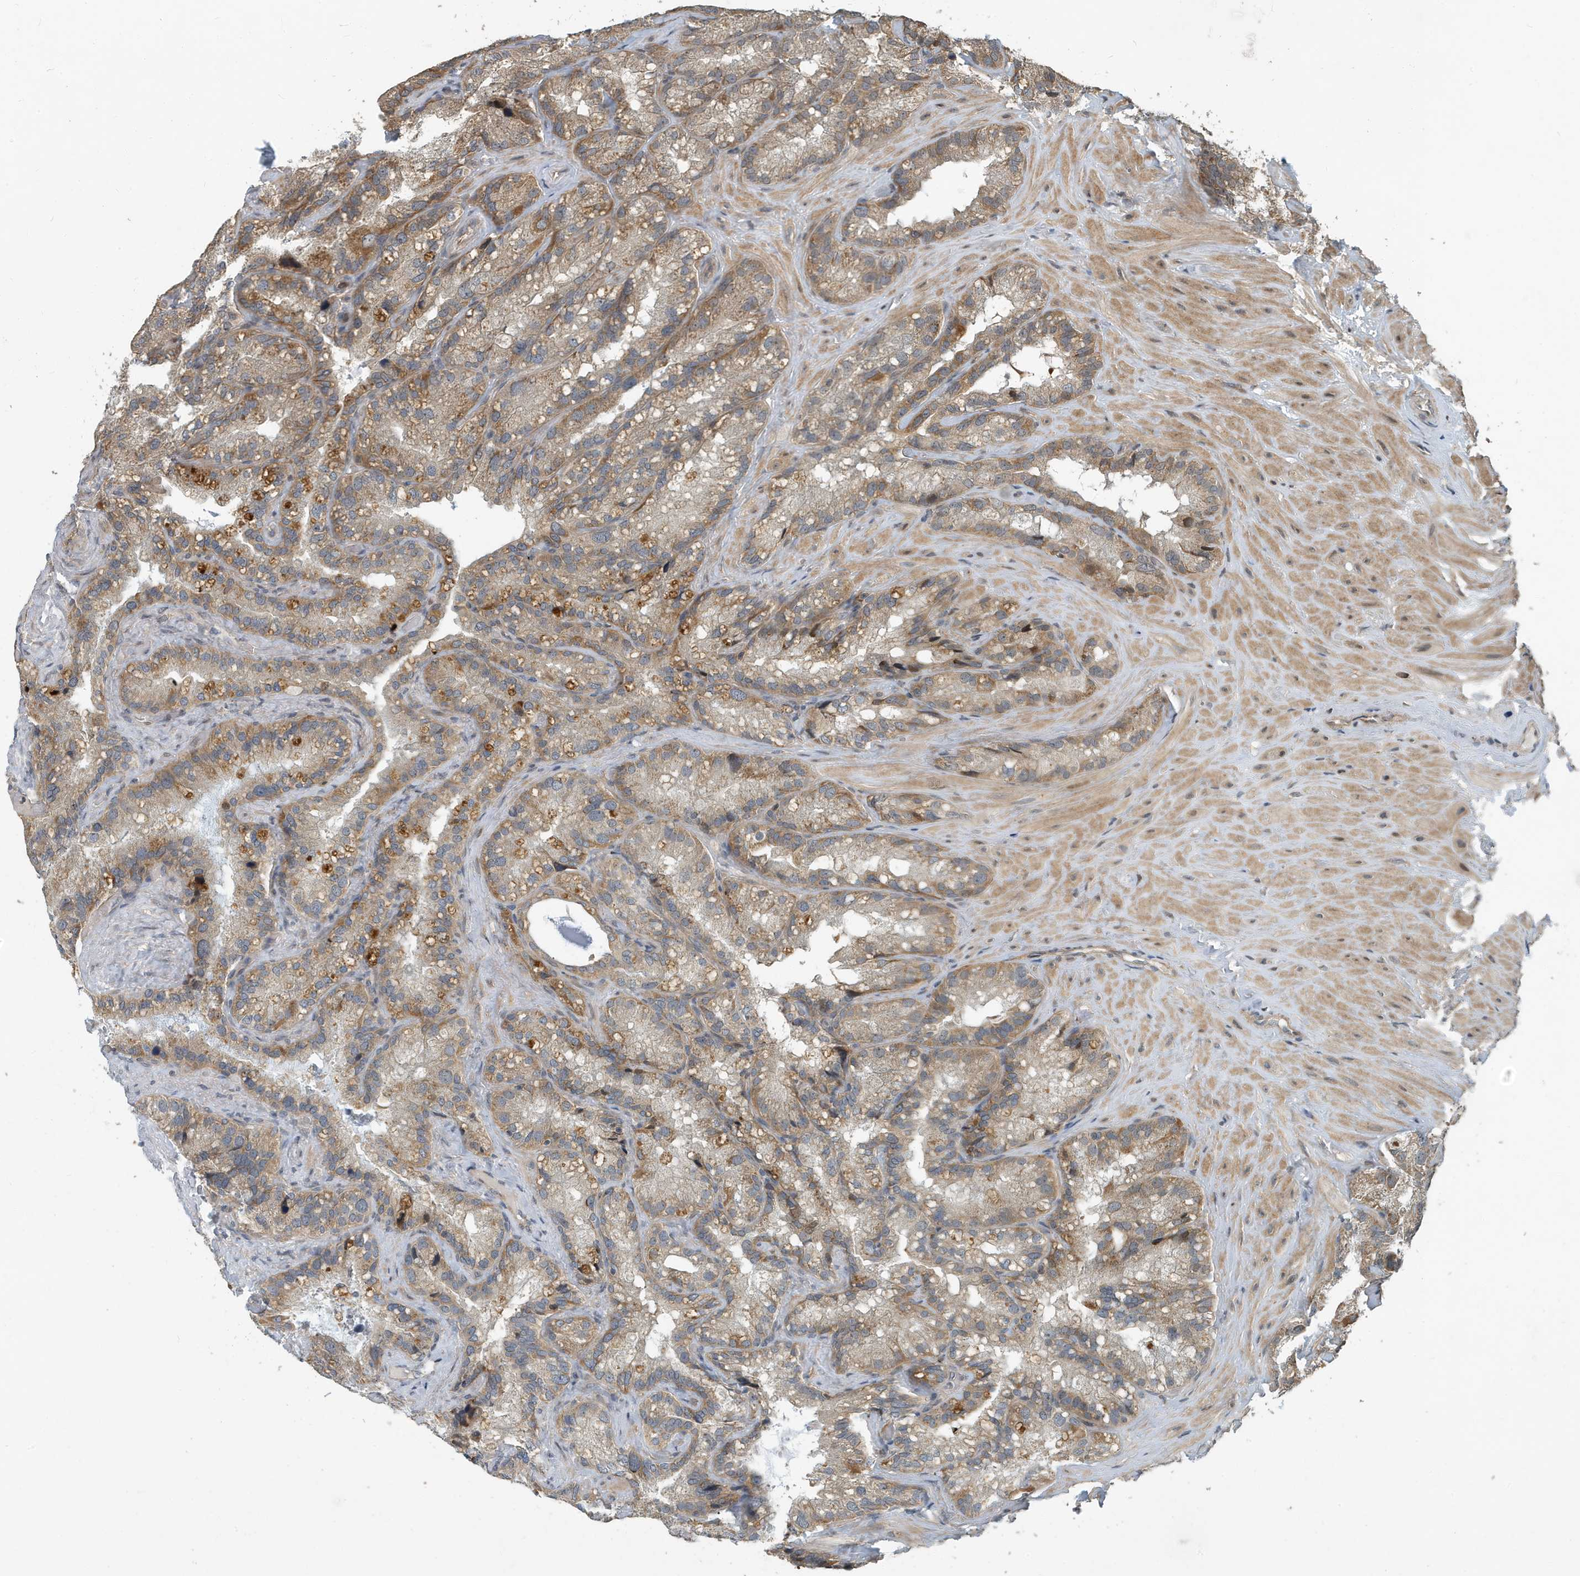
{"staining": {"intensity": "moderate", "quantity": "<25%", "location": "cytoplasmic/membranous"}, "tissue": "seminal vesicle", "cell_type": "Glandular cells", "image_type": "normal", "snomed": [{"axis": "morphology", "description": "Normal tissue, NOS"}, {"axis": "topography", "description": "Prostate"}, {"axis": "topography", "description": "Seminal veicle"}], "caption": "IHC (DAB (3,3'-diaminobenzidine)) staining of unremarkable human seminal vesicle displays moderate cytoplasmic/membranous protein positivity in approximately <25% of glandular cells.", "gene": "KIF15", "patient": {"sex": "male", "age": 68}}